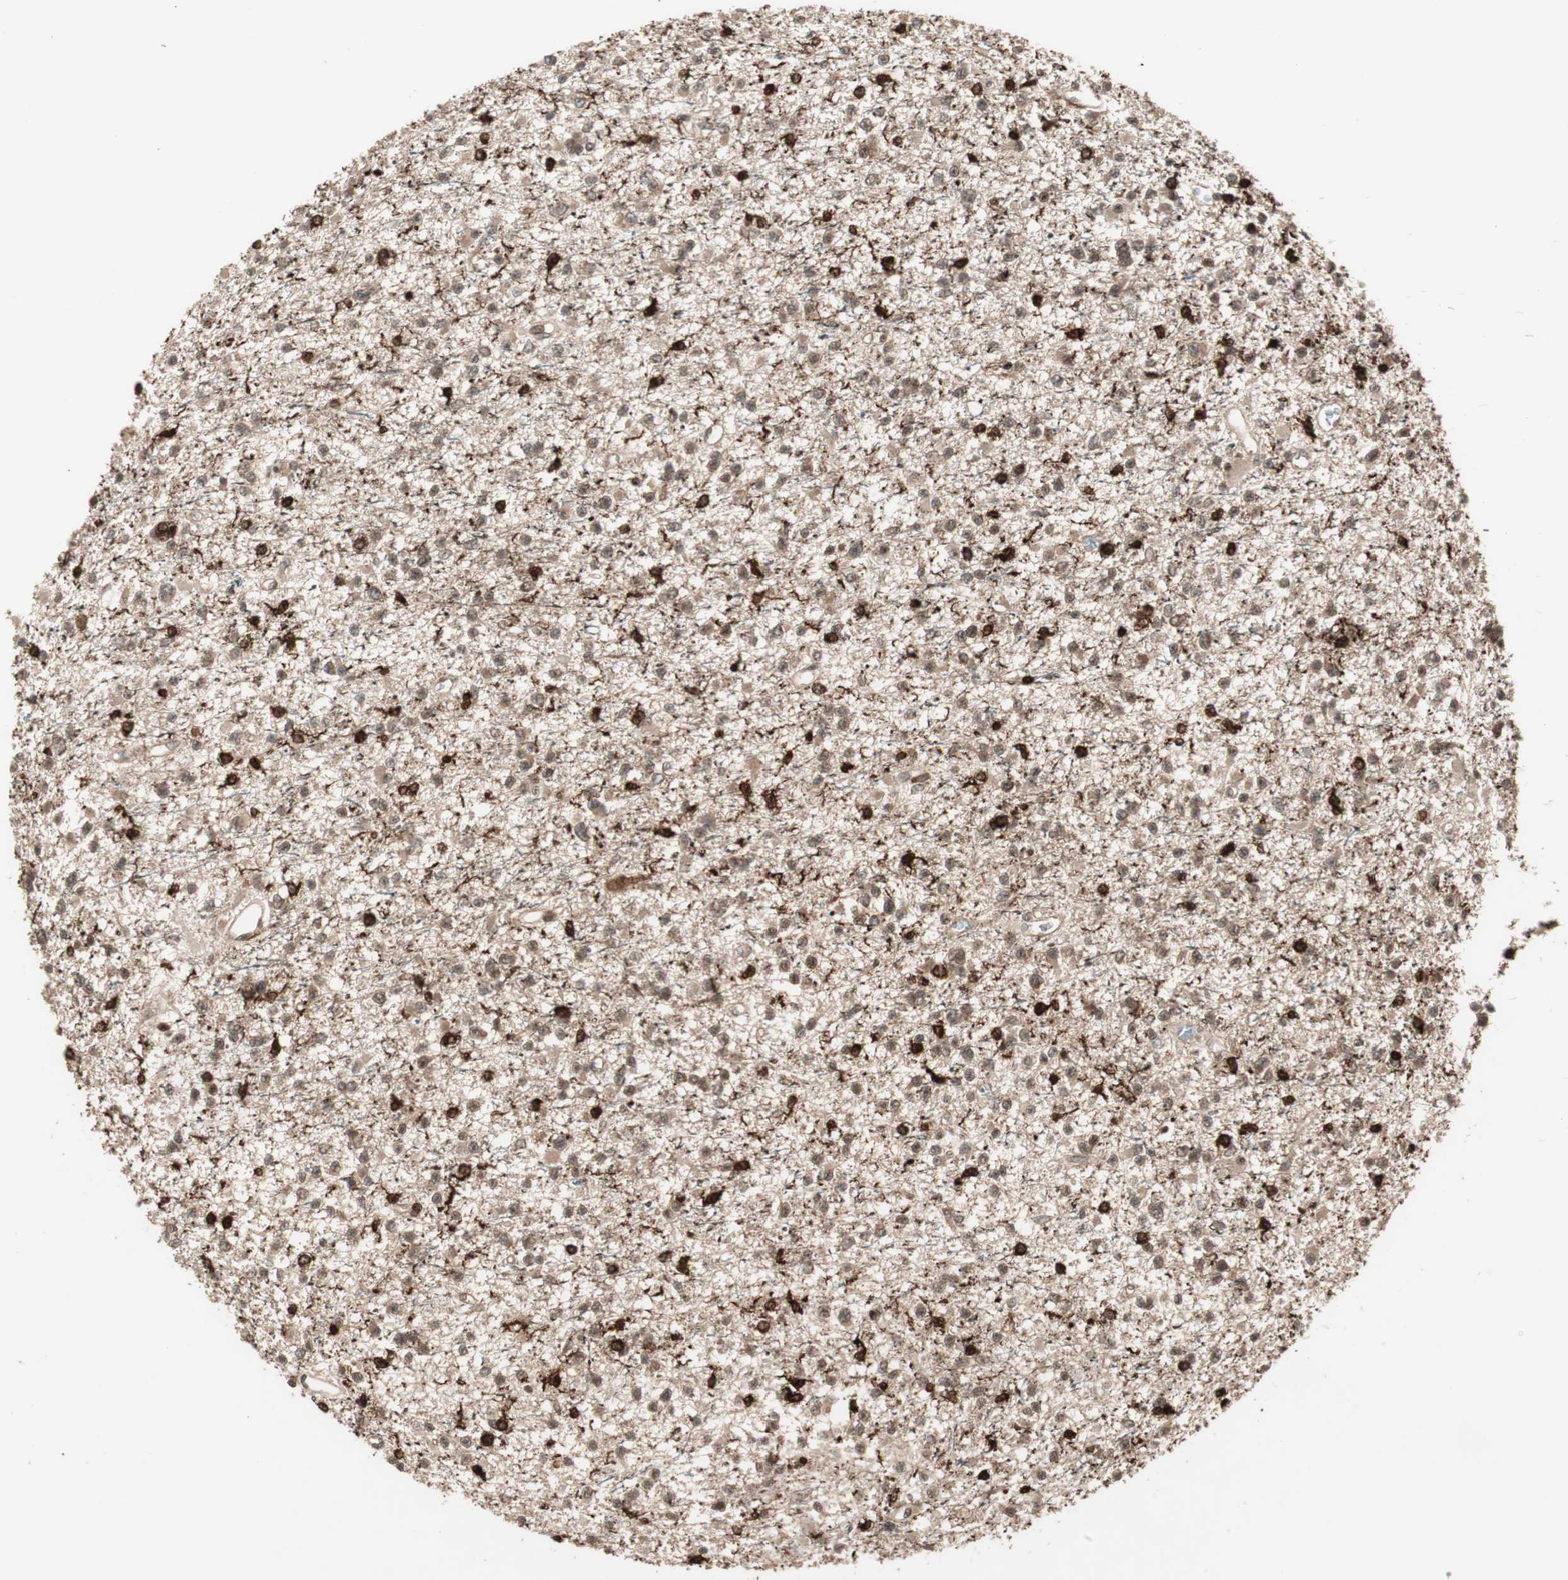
{"staining": {"intensity": "moderate", "quantity": ">75%", "location": "cytoplasmic/membranous,nuclear"}, "tissue": "glioma", "cell_type": "Tumor cells", "image_type": "cancer", "snomed": [{"axis": "morphology", "description": "Glioma, malignant, Low grade"}, {"axis": "topography", "description": "Brain"}], "caption": "Glioma tissue shows moderate cytoplasmic/membranous and nuclear staining in about >75% of tumor cells, visualized by immunohistochemistry.", "gene": "BIN1", "patient": {"sex": "female", "age": 22}}